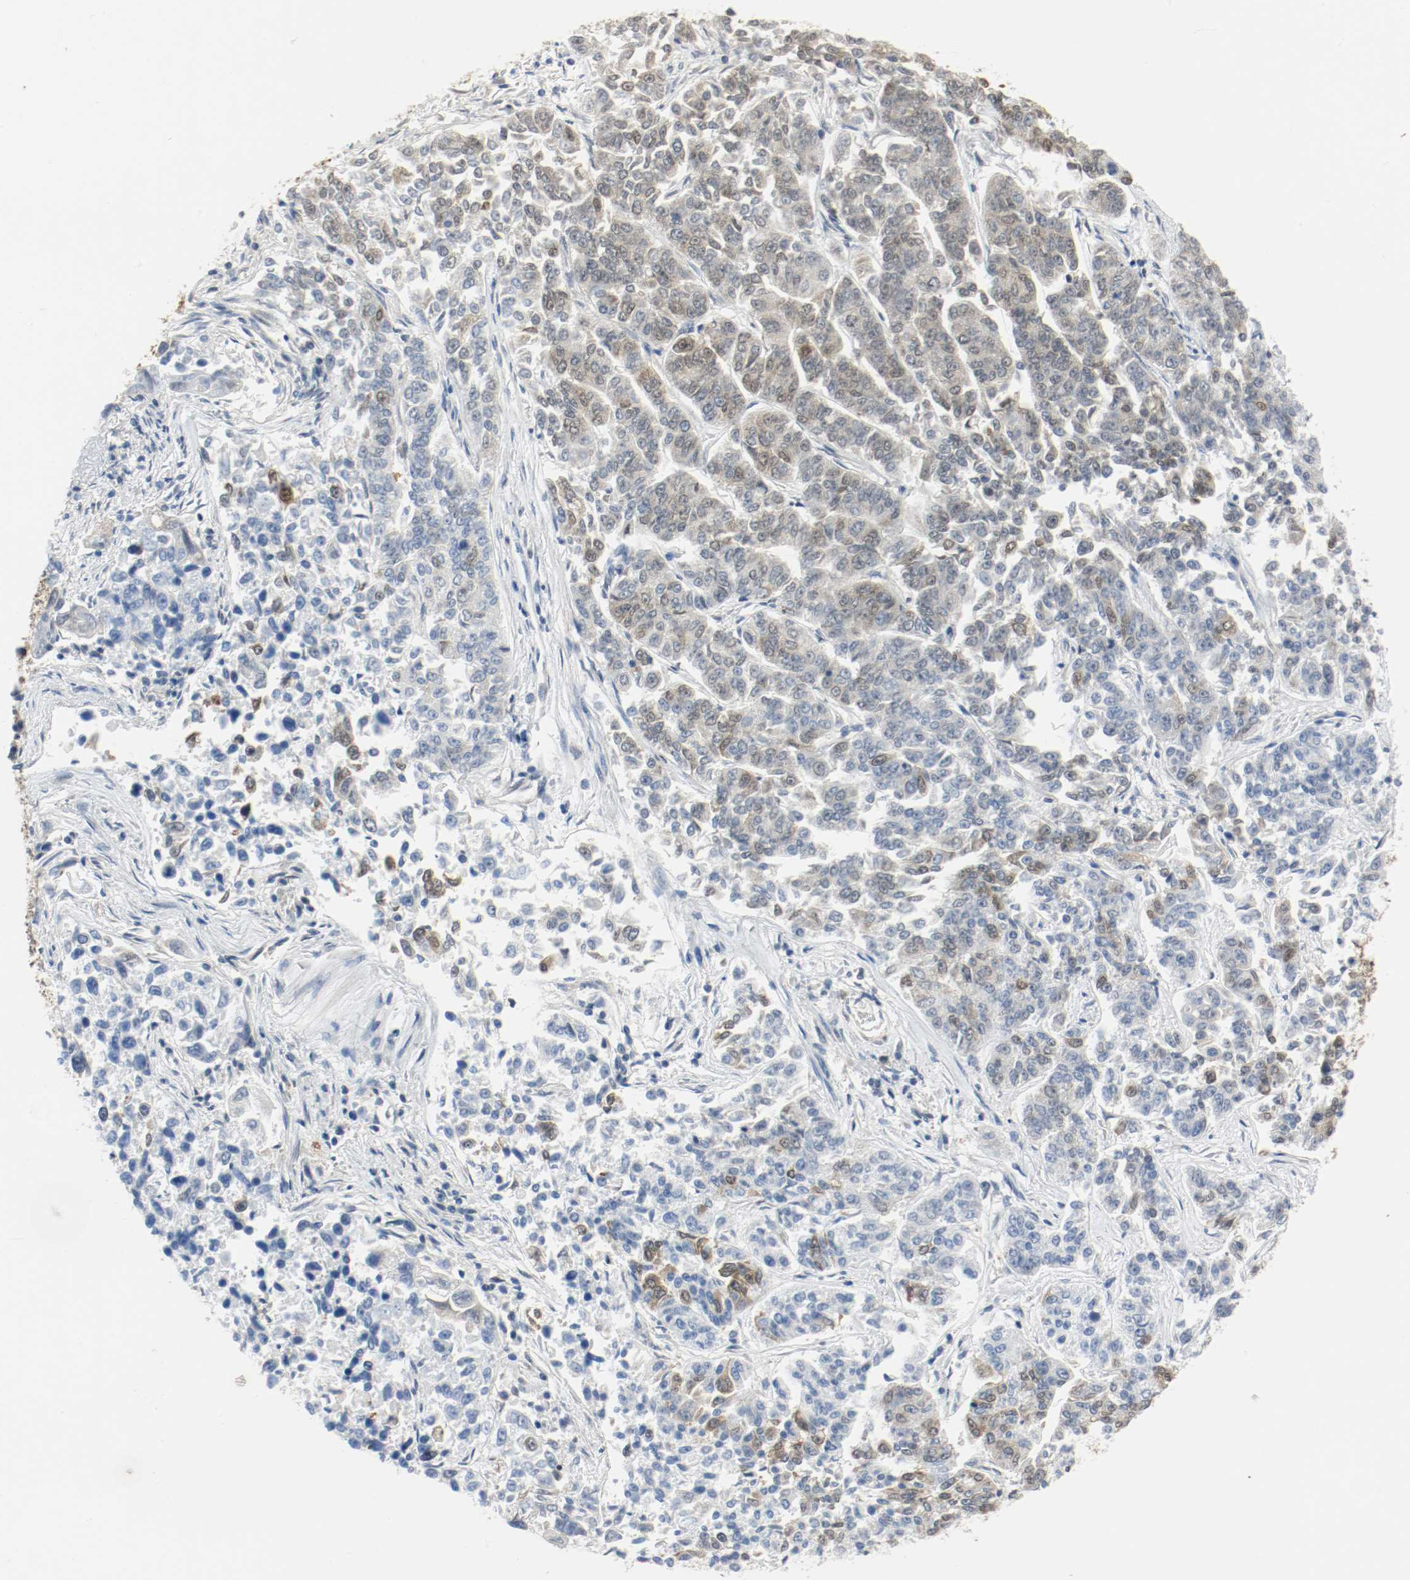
{"staining": {"intensity": "weak", "quantity": "<25%", "location": "cytoplasmic/membranous,nuclear"}, "tissue": "lung cancer", "cell_type": "Tumor cells", "image_type": "cancer", "snomed": [{"axis": "morphology", "description": "Adenocarcinoma, NOS"}, {"axis": "topography", "description": "Lung"}], "caption": "Tumor cells are negative for protein expression in human adenocarcinoma (lung).", "gene": "PPME1", "patient": {"sex": "male", "age": 84}}